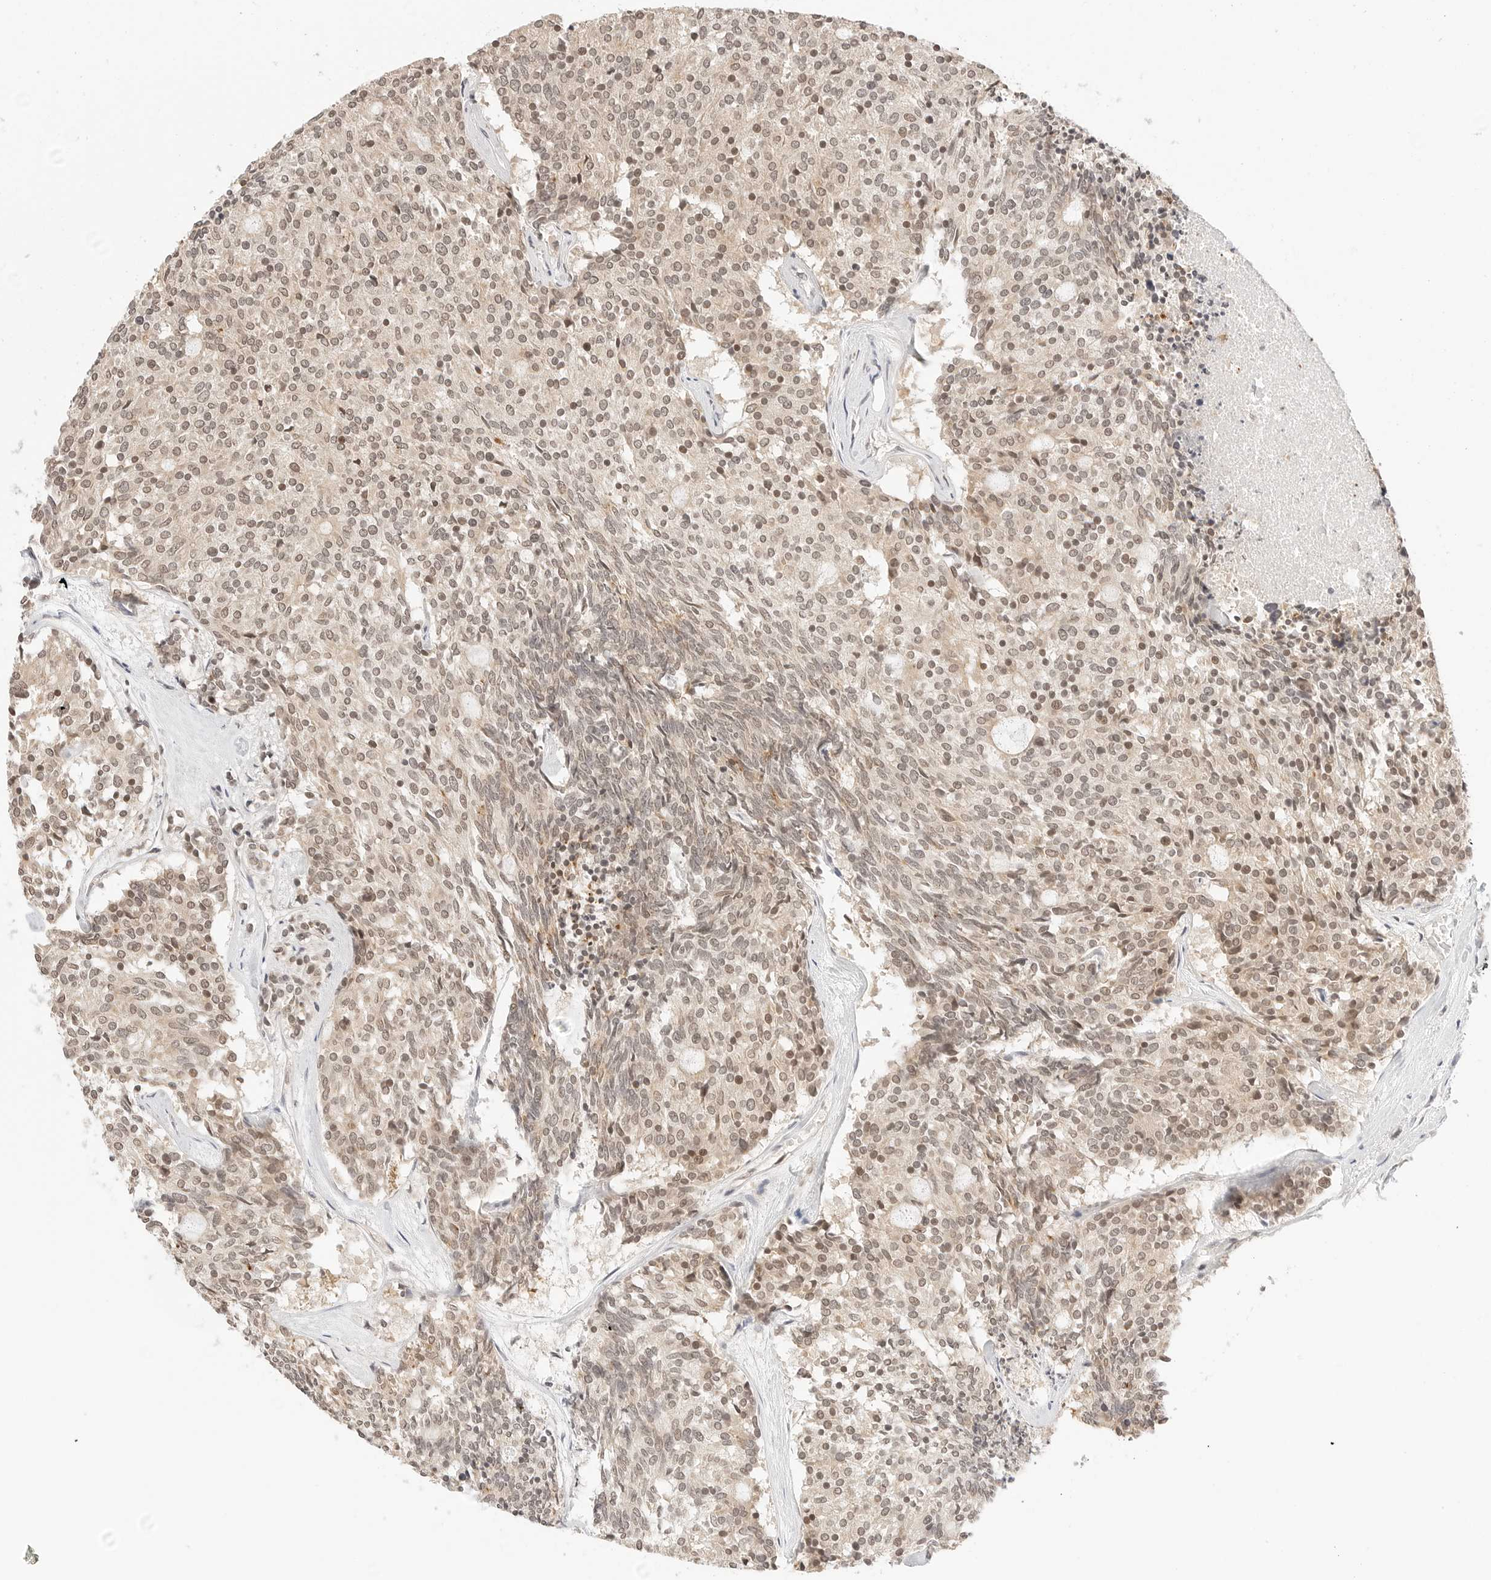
{"staining": {"intensity": "weak", "quantity": ">75%", "location": "nuclear"}, "tissue": "carcinoid", "cell_type": "Tumor cells", "image_type": "cancer", "snomed": [{"axis": "morphology", "description": "Carcinoid, malignant, NOS"}, {"axis": "topography", "description": "Pancreas"}], "caption": "Immunohistochemical staining of human carcinoid shows low levels of weak nuclear expression in approximately >75% of tumor cells.", "gene": "SEPTIN4", "patient": {"sex": "female", "age": 54}}